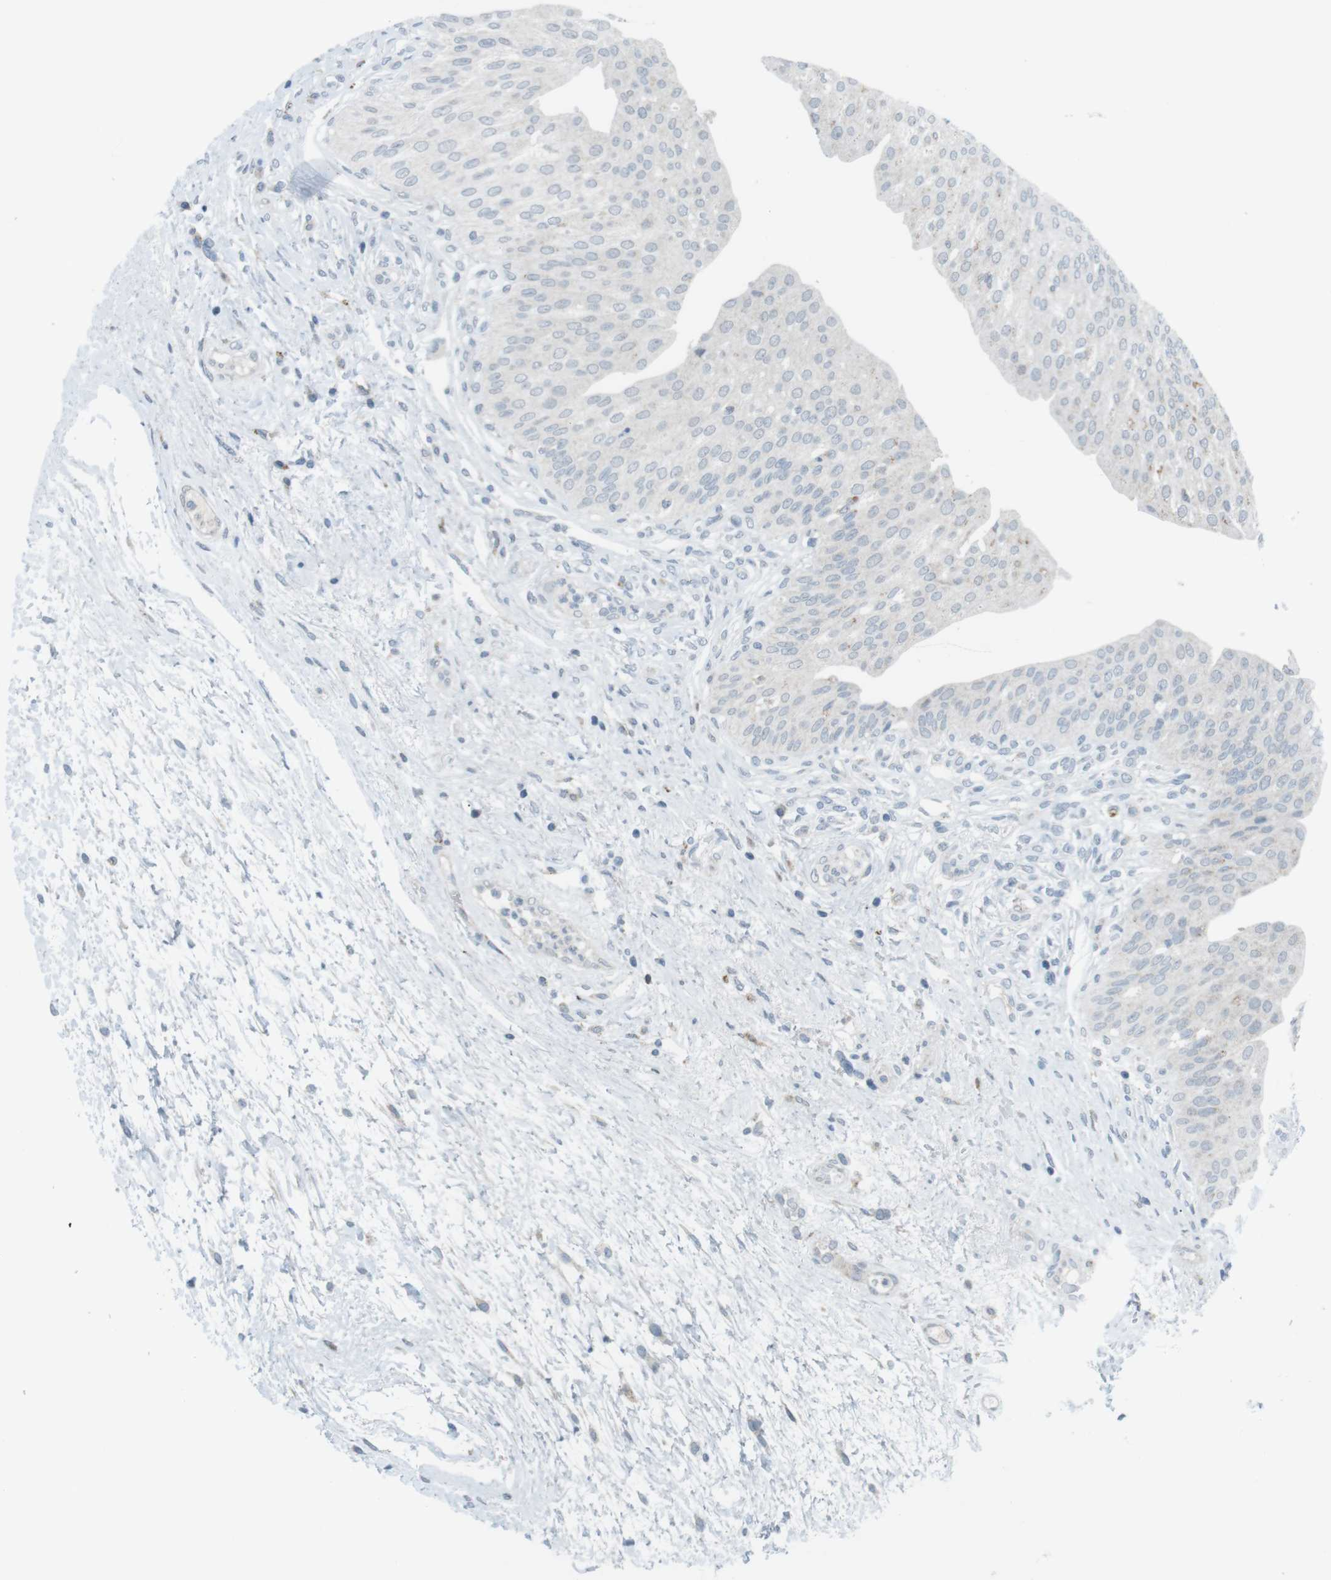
{"staining": {"intensity": "negative", "quantity": "none", "location": "none"}, "tissue": "urinary bladder", "cell_type": "Urothelial cells", "image_type": "normal", "snomed": [{"axis": "morphology", "description": "Normal tissue, NOS"}, {"axis": "topography", "description": "Urinary bladder"}], "caption": "A high-resolution photomicrograph shows immunohistochemistry staining of unremarkable urinary bladder, which reveals no significant staining in urothelial cells.", "gene": "FCRLA", "patient": {"sex": "male", "age": 46}}